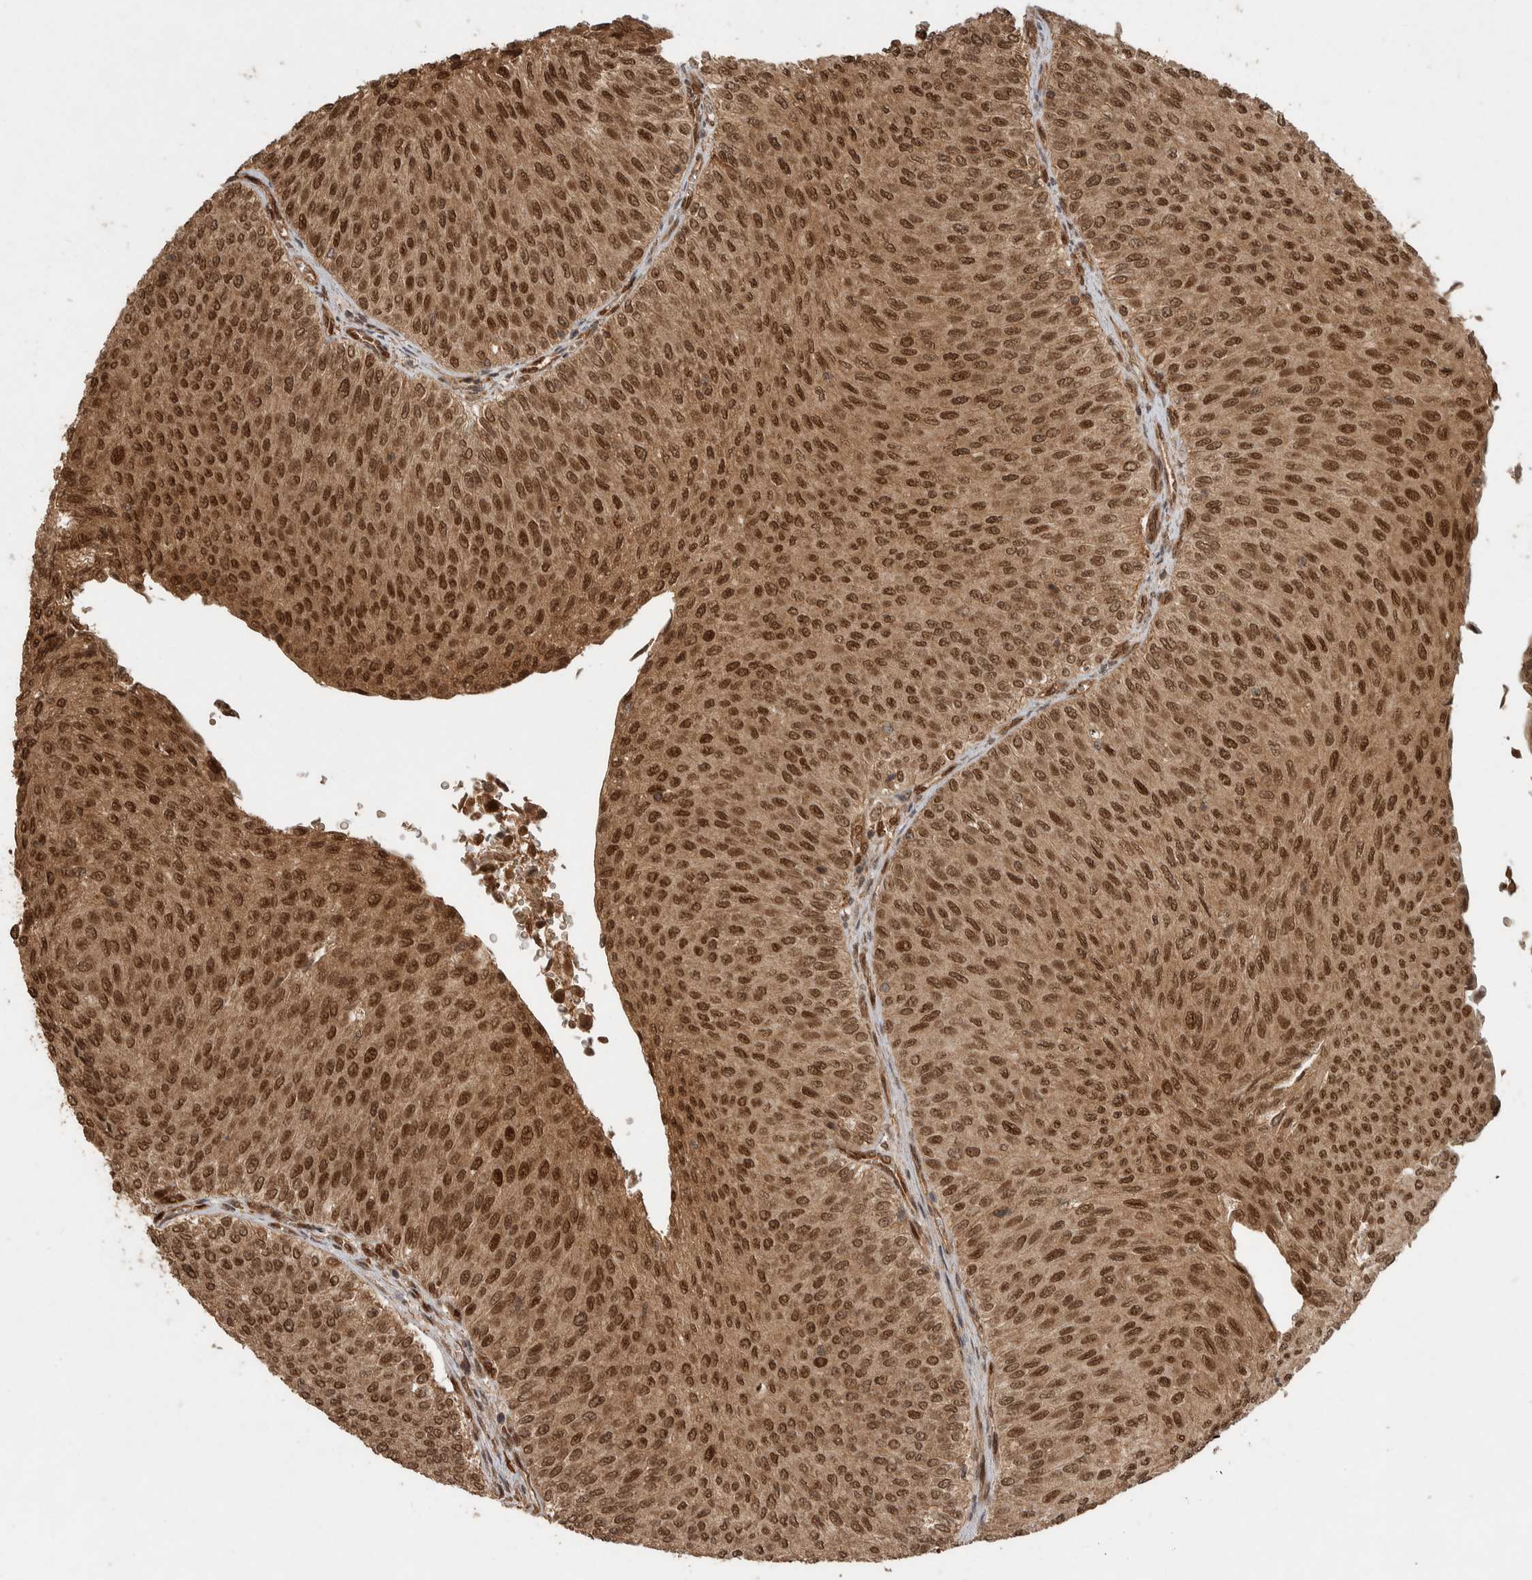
{"staining": {"intensity": "strong", "quantity": ">75%", "location": "cytoplasmic/membranous,nuclear"}, "tissue": "urothelial cancer", "cell_type": "Tumor cells", "image_type": "cancer", "snomed": [{"axis": "morphology", "description": "Urothelial carcinoma, Low grade"}, {"axis": "topography", "description": "Urinary bladder"}], "caption": "A high amount of strong cytoplasmic/membranous and nuclear expression is appreciated in approximately >75% of tumor cells in urothelial cancer tissue.", "gene": "CNTROB", "patient": {"sex": "male", "age": 78}}